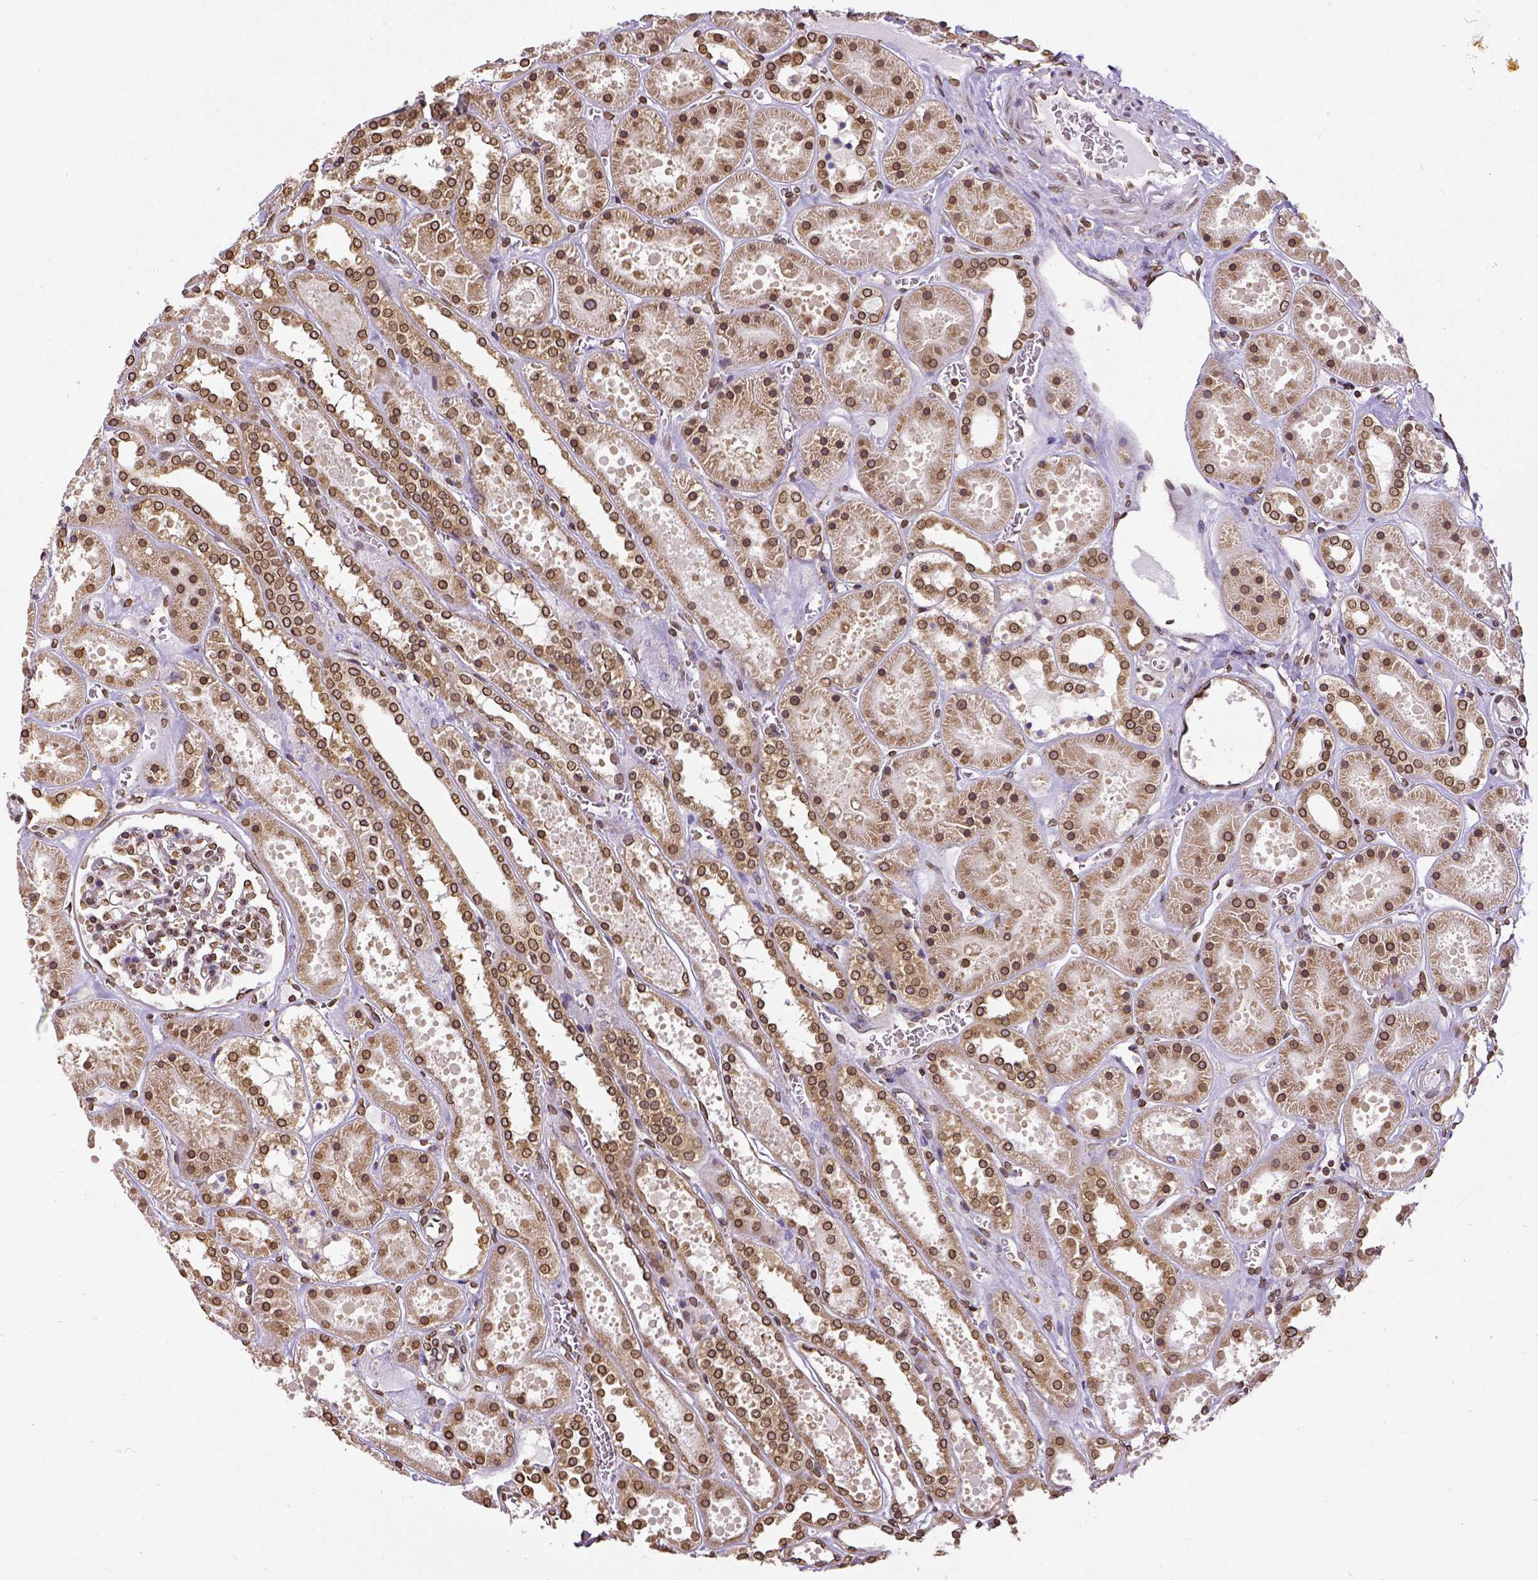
{"staining": {"intensity": "strong", "quantity": ">75%", "location": "cytoplasmic/membranous,nuclear"}, "tissue": "kidney", "cell_type": "Cells in glomeruli", "image_type": "normal", "snomed": [{"axis": "morphology", "description": "Normal tissue, NOS"}, {"axis": "topography", "description": "Kidney"}], "caption": "Protein staining demonstrates strong cytoplasmic/membranous,nuclear positivity in approximately >75% of cells in glomeruli in normal kidney. (DAB = brown stain, brightfield microscopy at high magnification).", "gene": "MTDH", "patient": {"sex": "female", "age": 41}}